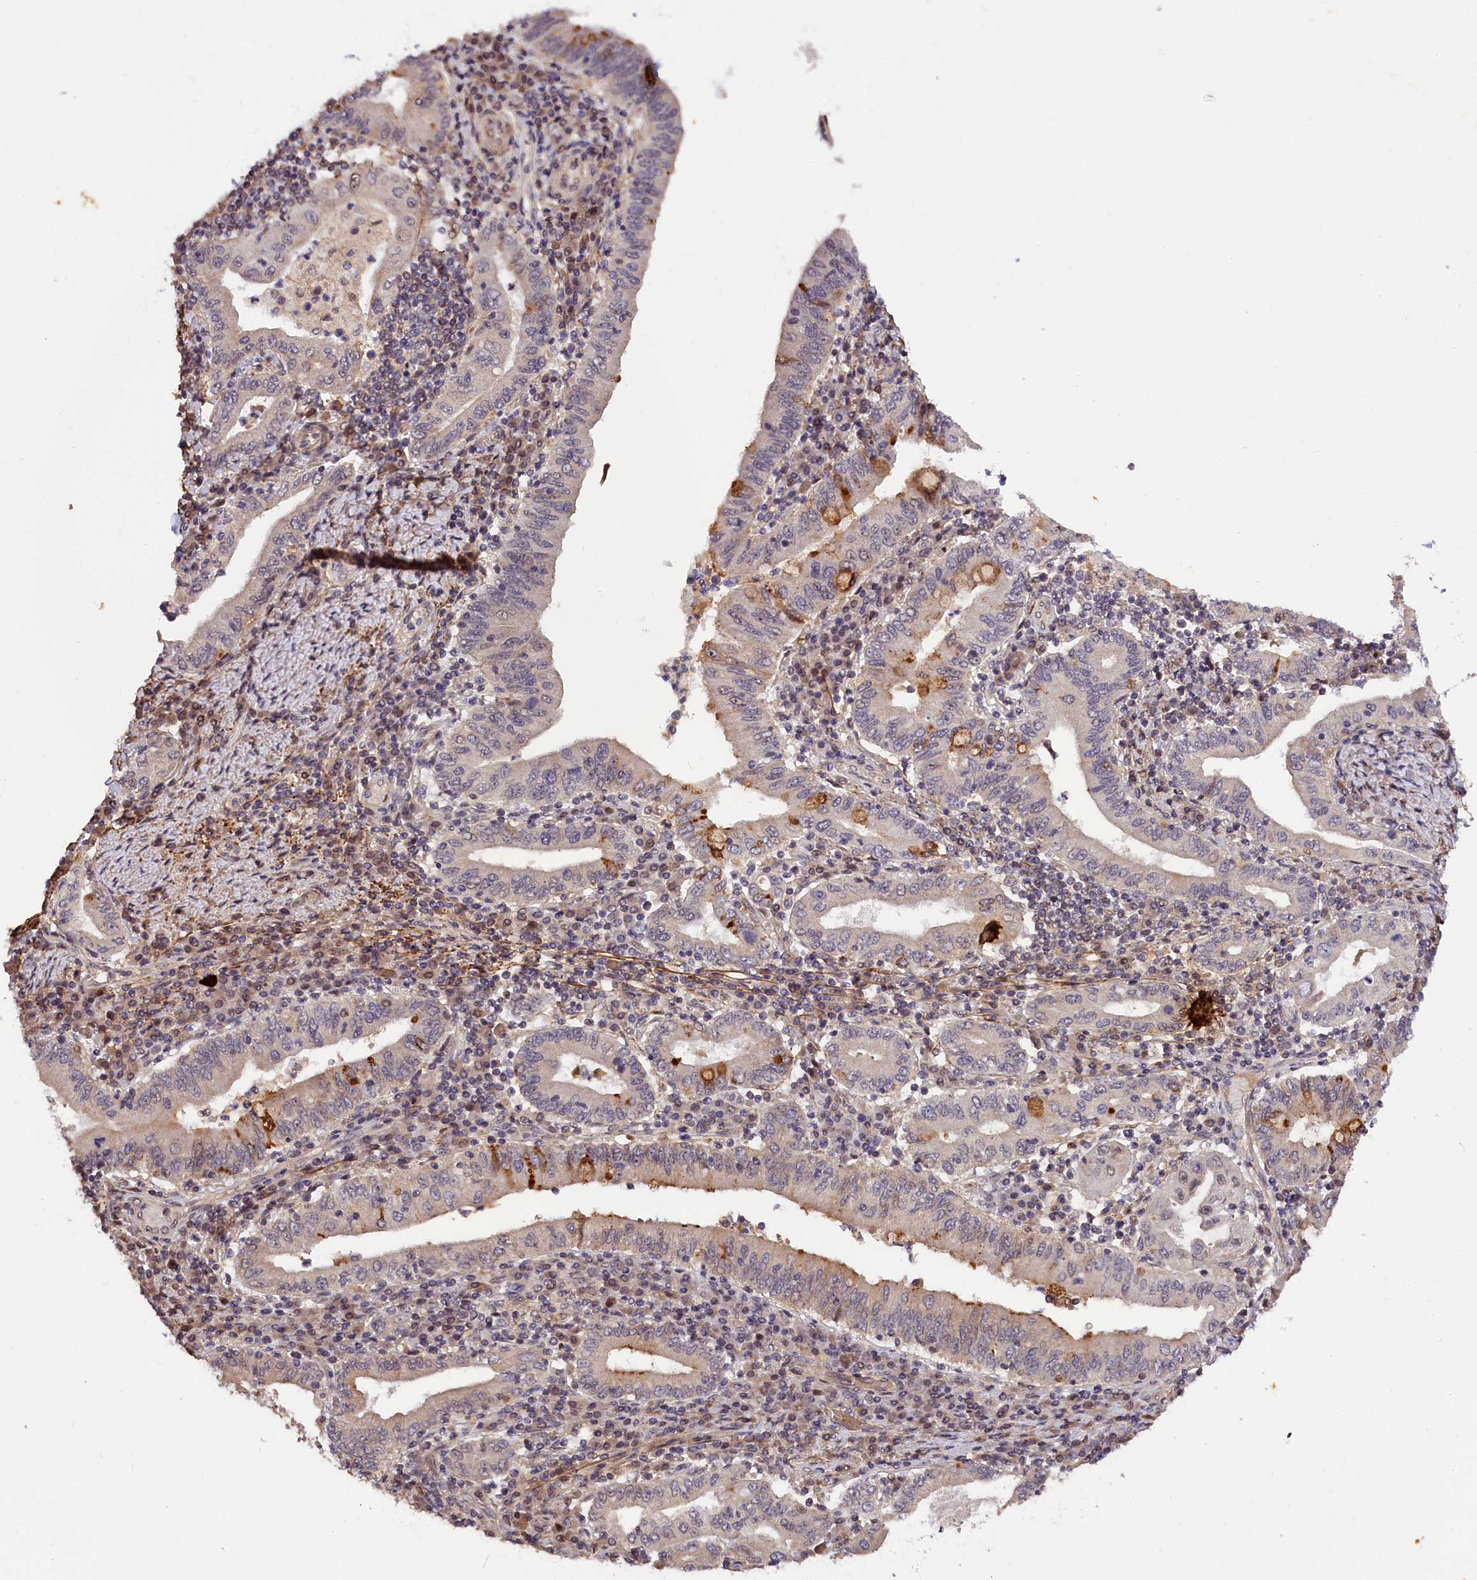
{"staining": {"intensity": "weak", "quantity": "25%-75%", "location": "nuclear"}, "tissue": "stomach cancer", "cell_type": "Tumor cells", "image_type": "cancer", "snomed": [{"axis": "morphology", "description": "Normal tissue, NOS"}, {"axis": "morphology", "description": "Adenocarcinoma, NOS"}, {"axis": "topography", "description": "Esophagus"}, {"axis": "topography", "description": "Stomach, upper"}, {"axis": "topography", "description": "Peripheral nerve tissue"}], "caption": "This is a histology image of IHC staining of stomach cancer (adenocarcinoma), which shows weak expression in the nuclear of tumor cells.", "gene": "ZNF480", "patient": {"sex": "male", "age": 62}}